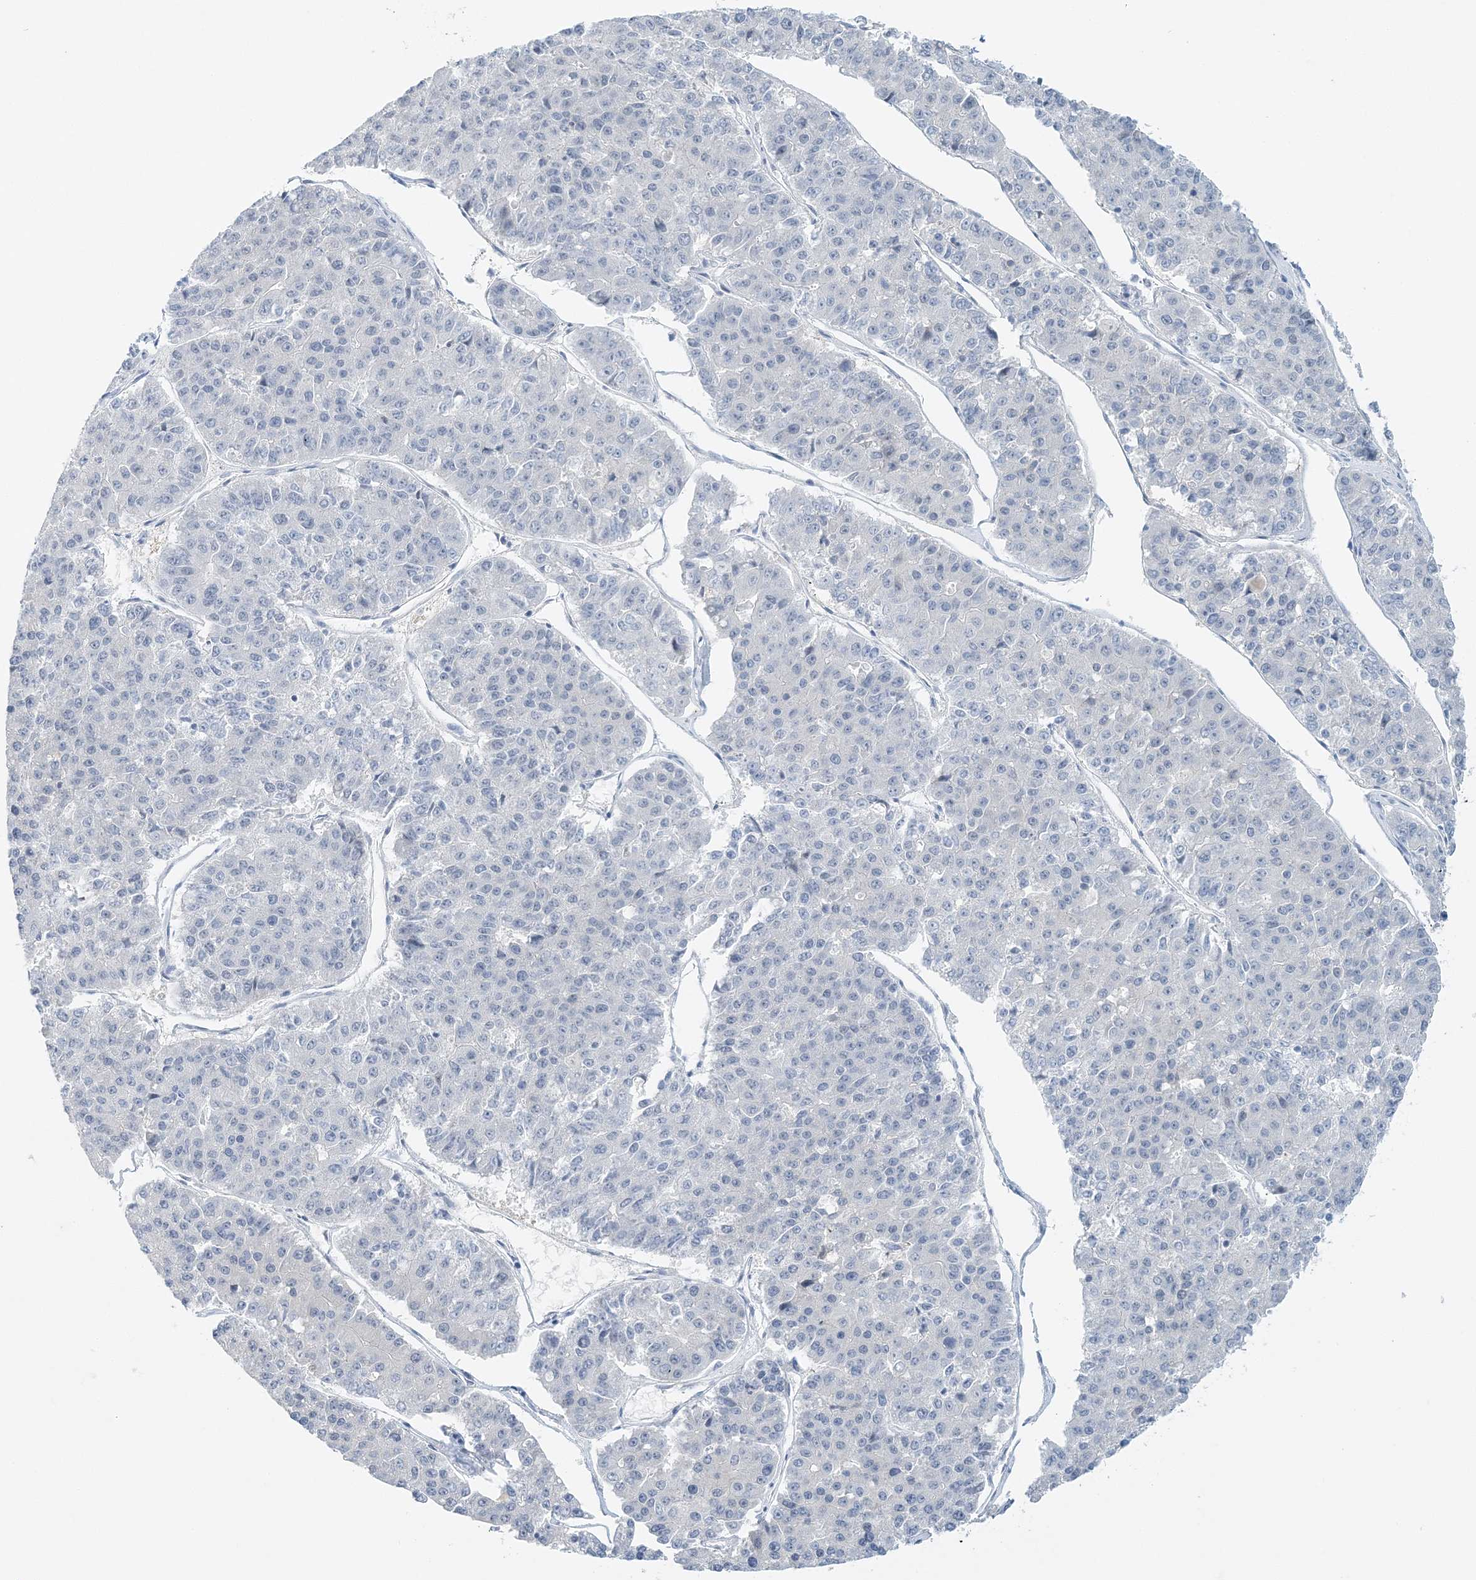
{"staining": {"intensity": "negative", "quantity": "none", "location": "none"}, "tissue": "pancreatic cancer", "cell_type": "Tumor cells", "image_type": "cancer", "snomed": [{"axis": "morphology", "description": "Adenocarcinoma, NOS"}, {"axis": "topography", "description": "Pancreas"}], "caption": "Image shows no significant protein staining in tumor cells of pancreatic cancer (adenocarcinoma).", "gene": "VILL", "patient": {"sex": "male", "age": 50}}